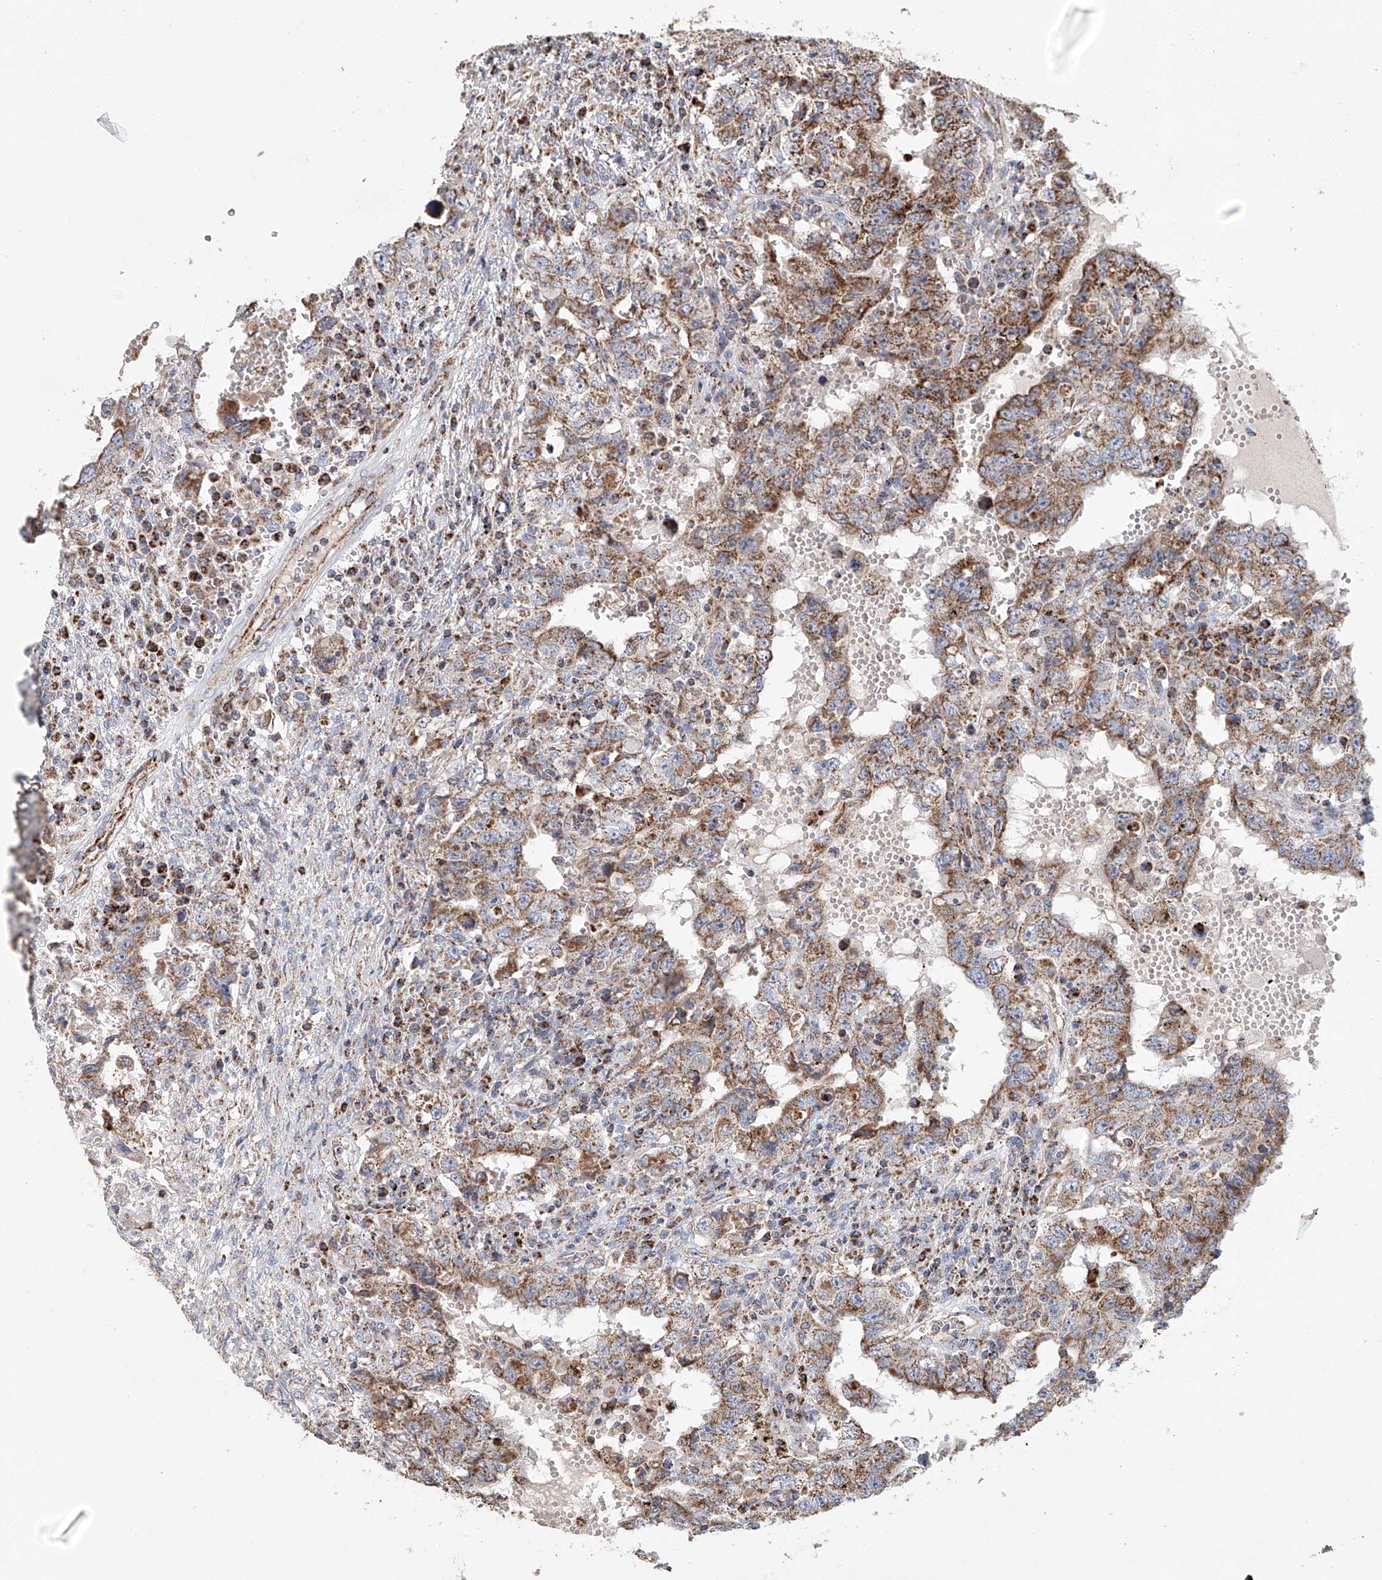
{"staining": {"intensity": "moderate", "quantity": ">75%", "location": "cytoplasmic/membranous"}, "tissue": "testis cancer", "cell_type": "Tumor cells", "image_type": "cancer", "snomed": [{"axis": "morphology", "description": "Carcinoma, Embryonal, NOS"}, {"axis": "topography", "description": "Testis"}], "caption": "There is medium levels of moderate cytoplasmic/membranous positivity in tumor cells of testis embryonal carcinoma, as demonstrated by immunohistochemical staining (brown color).", "gene": "MCL1", "patient": {"sex": "male", "age": 26}}